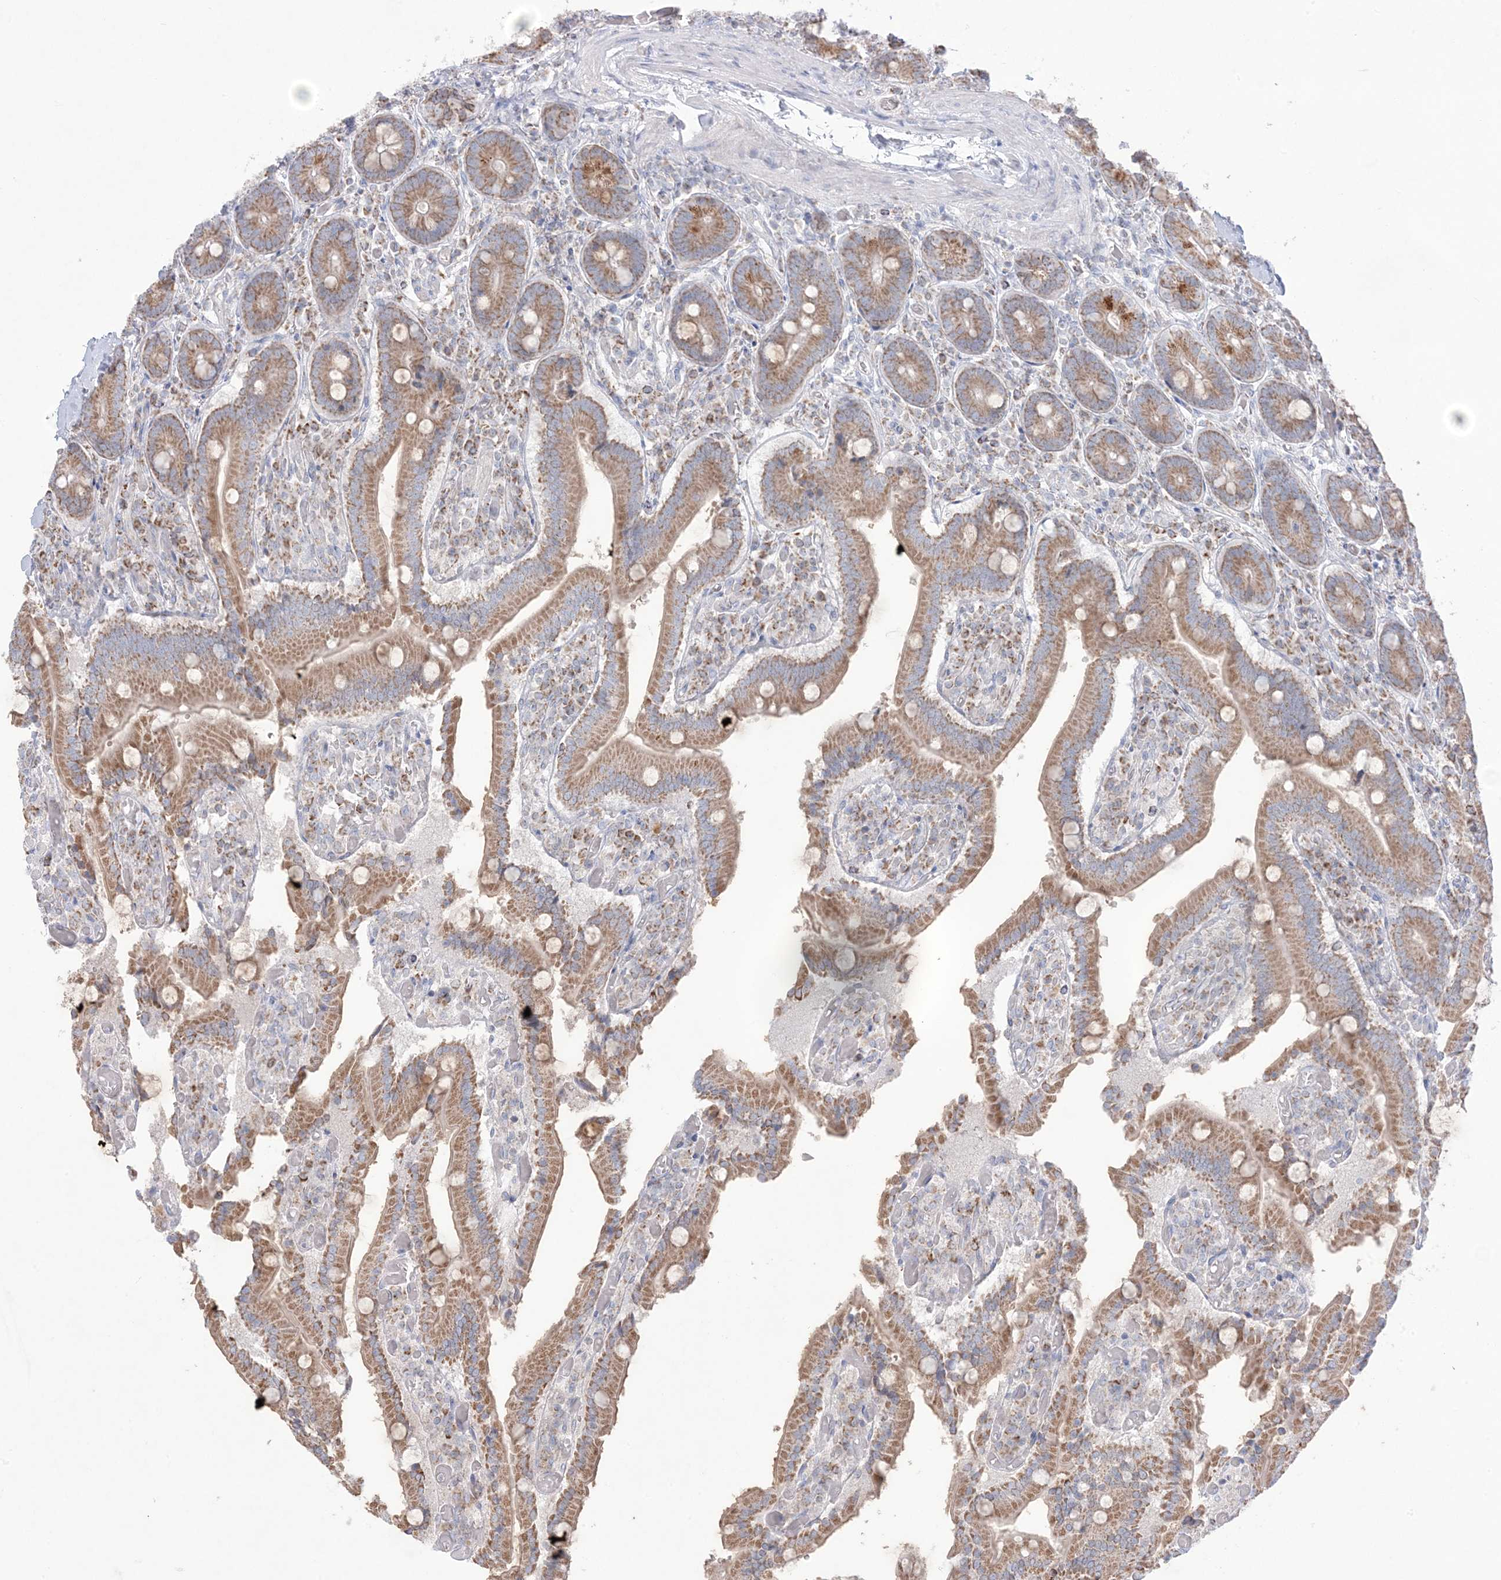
{"staining": {"intensity": "moderate", "quantity": ">75%", "location": "cytoplasmic/membranous"}, "tissue": "duodenum", "cell_type": "Glandular cells", "image_type": "normal", "snomed": [{"axis": "morphology", "description": "Normal tissue, NOS"}, {"axis": "topography", "description": "Duodenum"}], "caption": "Moderate cytoplasmic/membranous expression for a protein is seen in approximately >75% of glandular cells of normal duodenum using IHC.", "gene": "KCTD6", "patient": {"sex": "female", "age": 62}}